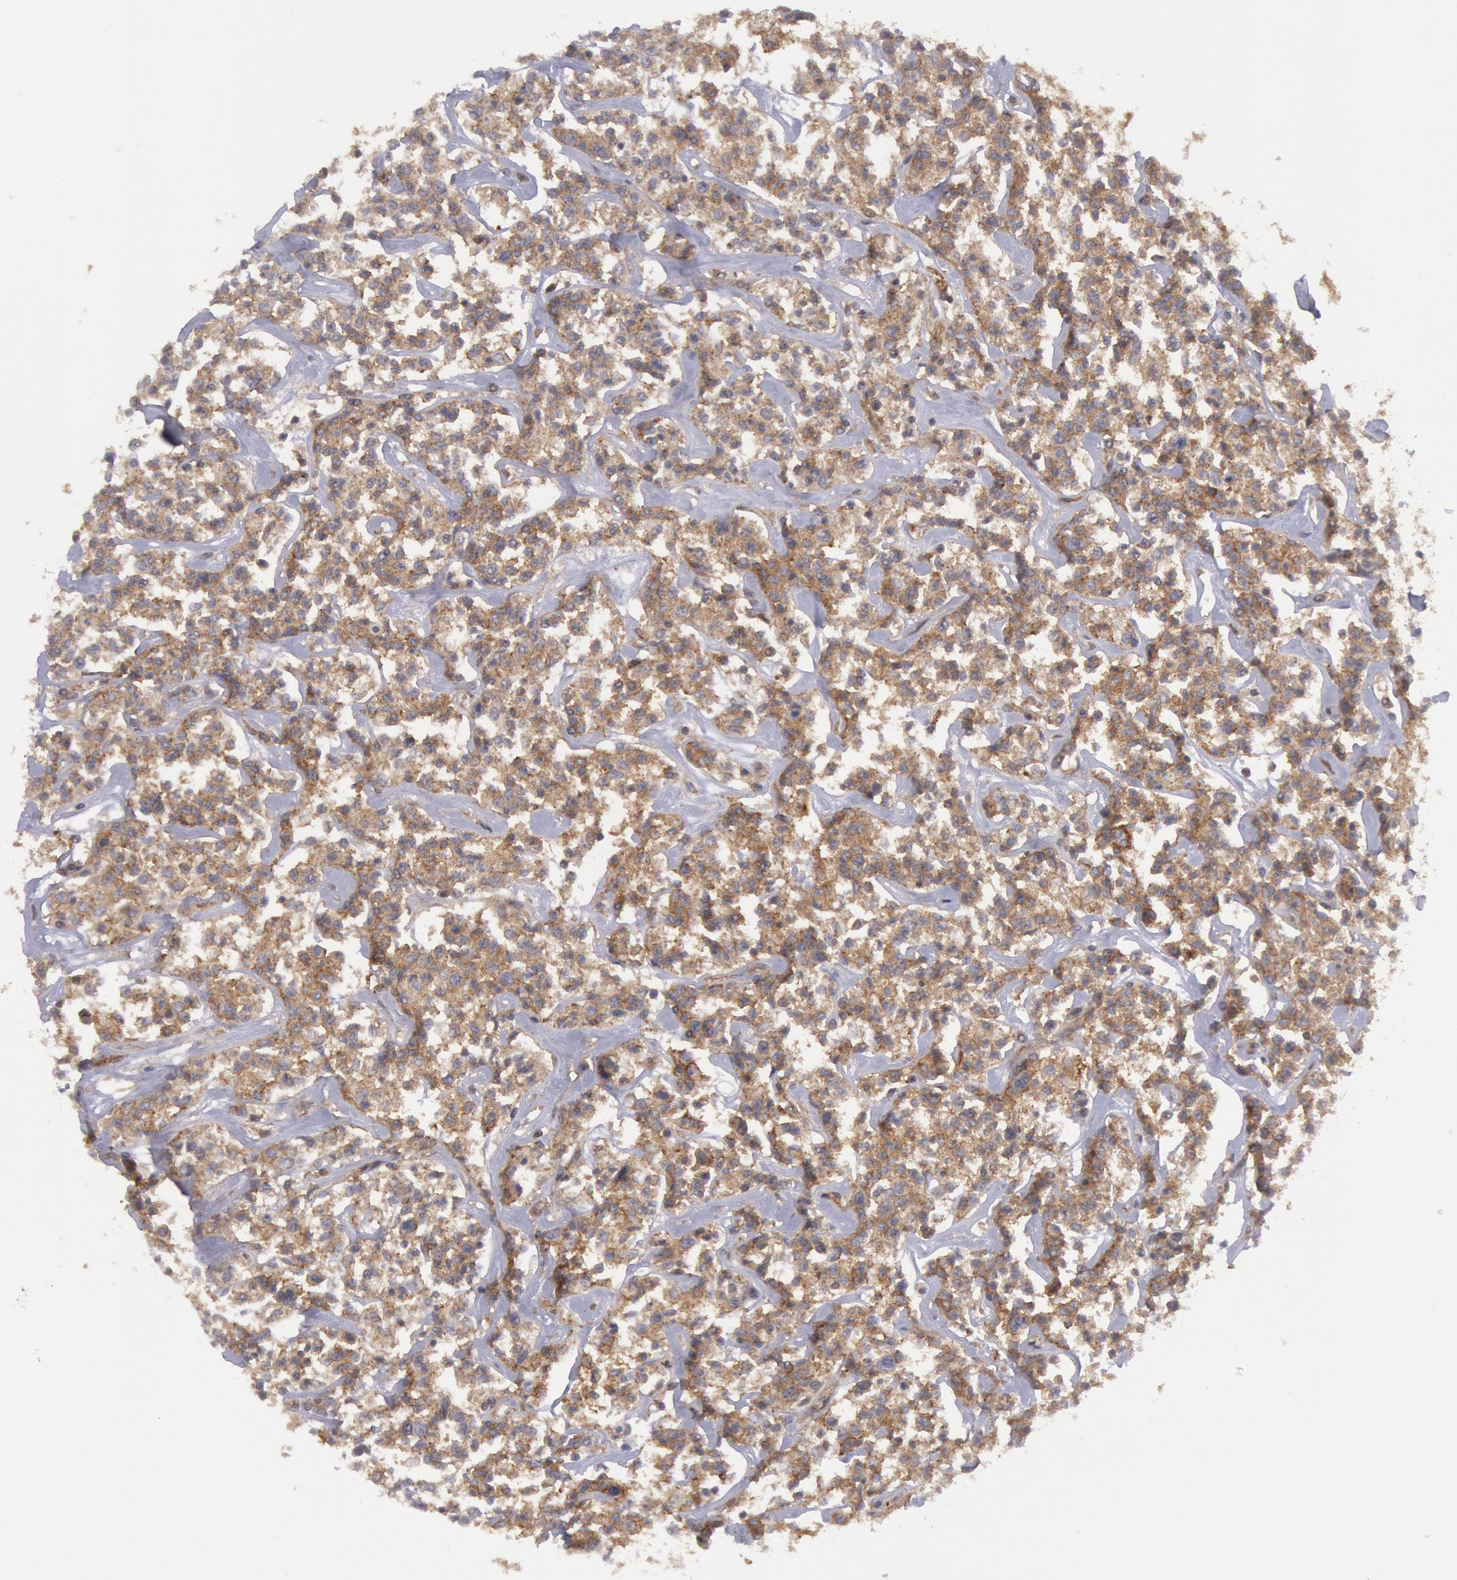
{"staining": {"intensity": "moderate", "quantity": ">75%", "location": "cytoplasmic/membranous"}, "tissue": "lymphoma", "cell_type": "Tumor cells", "image_type": "cancer", "snomed": [{"axis": "morphology", "description": "Malignant lymphoma, non-Hodgkin's type, Low grade"}, {"axis": "topography", "description": "Small intestine"}], "caption": "This image exhibits immunohistochemistry staining of human lymphoma, with medium moderate cytoplasmic/membranous expression in approximately >75% of tumor cells.", "gene": "STX4", "patient": {"sex": "female", "age": 59}}